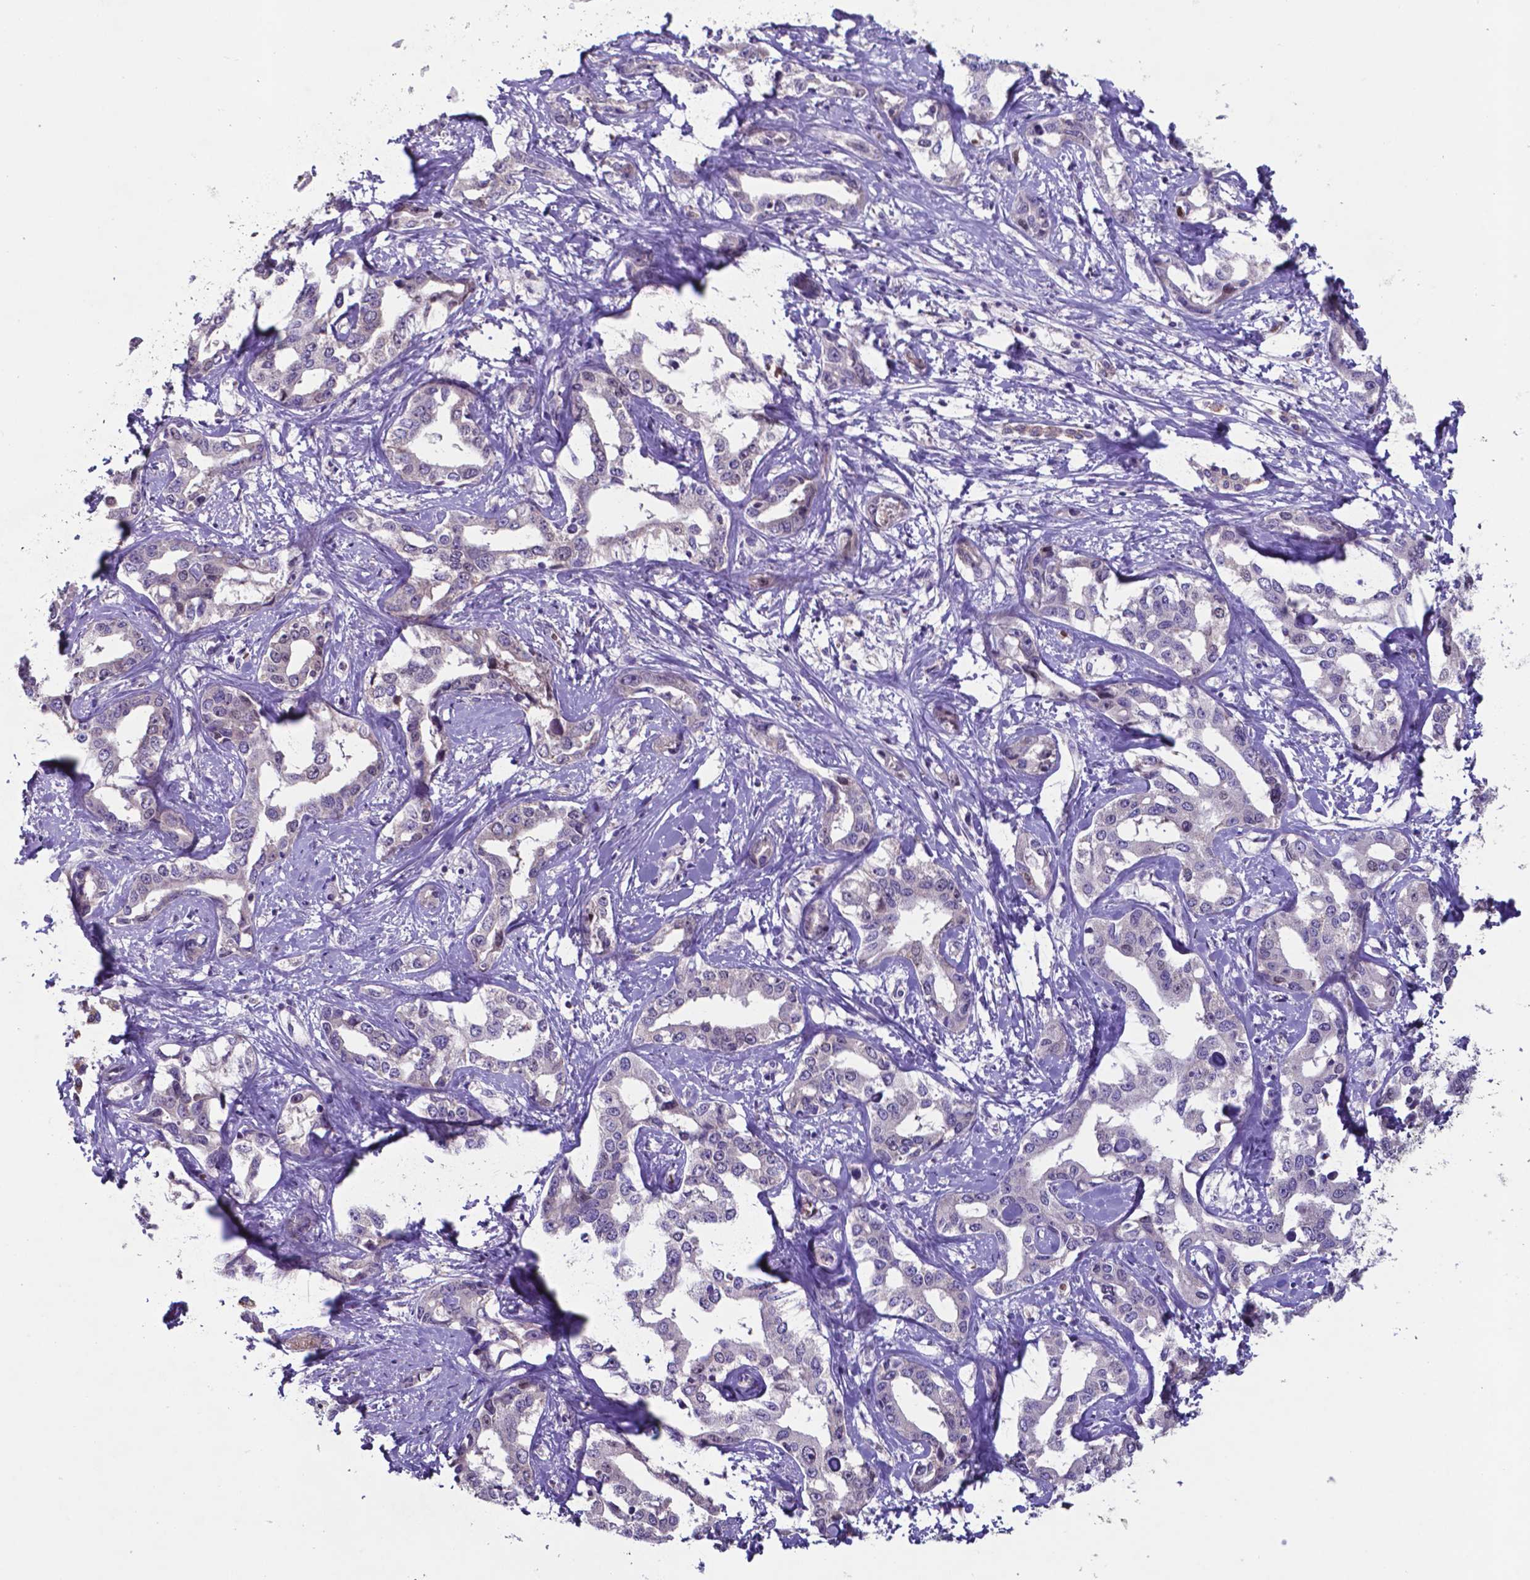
{"staining": {"intensity": "negative", "quantity": "none", "location": "none"}, "tissue": "liver cancer", "cell_type": "Tumor cells", "image_type": "cancer", "snomed": [{"axis": "morphology", "description": "Cholangiocarcinoma"}, {"axis": "topography", "description": "Liver"}], "caption": "Tumor cells show no significant positivity in liver cholangiocarcinoma. (Stains: DAB (3,3'-diaminobenzidine) immunohistochemistry with hematoxylin counter stain, Microscopy: brightfield microscopy at high magnification).", "gene": "TYRO3", "patient": {"sex": "male", "age": 59}}